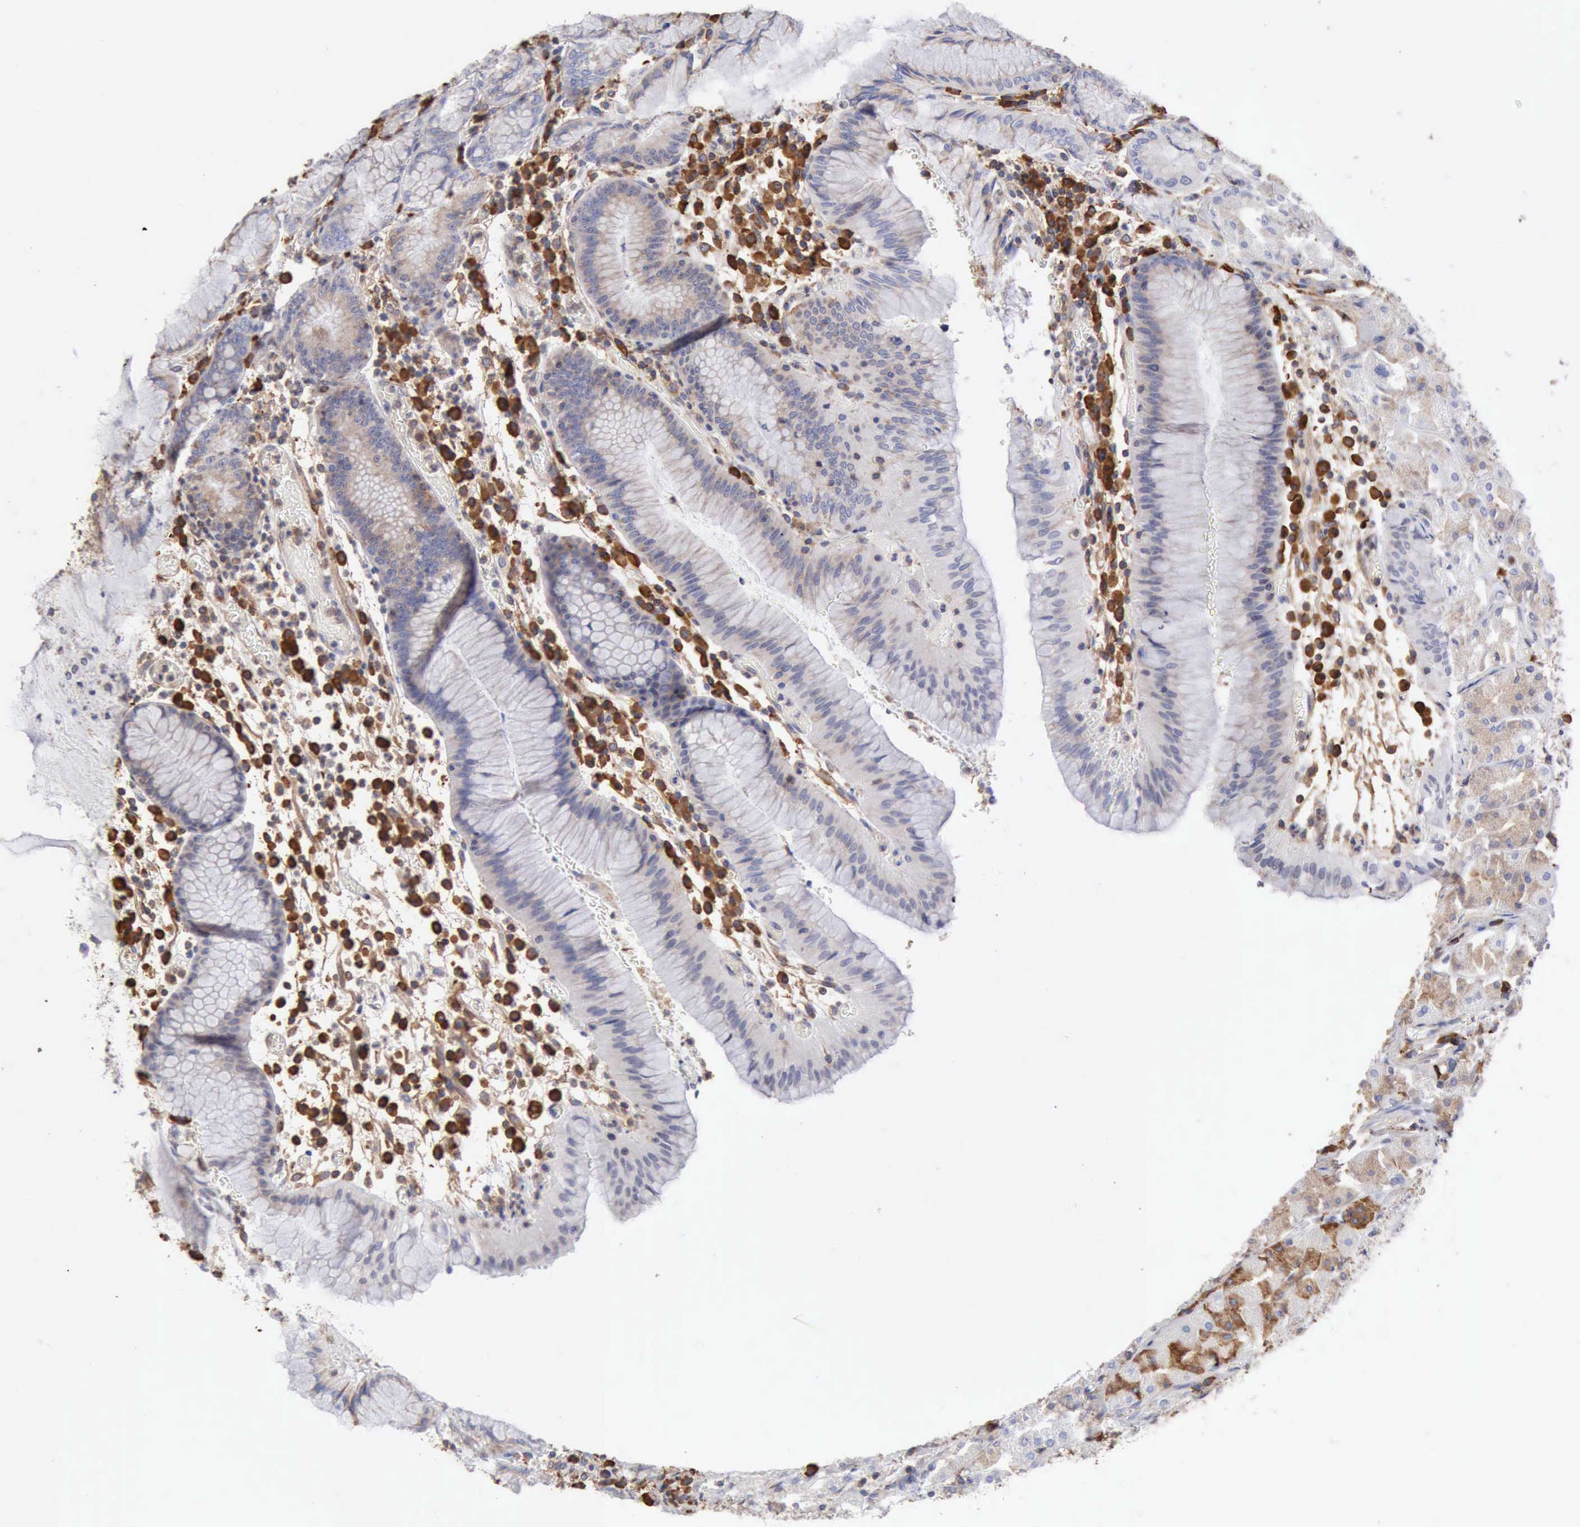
{"staining": {"intensity": "negative", "quantity": "none", "location": "none"}, "tissue": "stomach", "cell_type": "Glandular cells", "image_type": "normal", "snomed": [{"axis": "morphology", "description": "Normal tissue, NOS"}, {"axis": "topography", "description": "Stomach, lower"}], "caption": "IHC of normal human stomach shows no staining in glandular cells. (Brightfield microscopy of DAB (3,3'-diaminobenzidine) immunohistochemistry at high magnification).", "gene": "GPR101", "patient": {"sex": "female", "age": 73}}